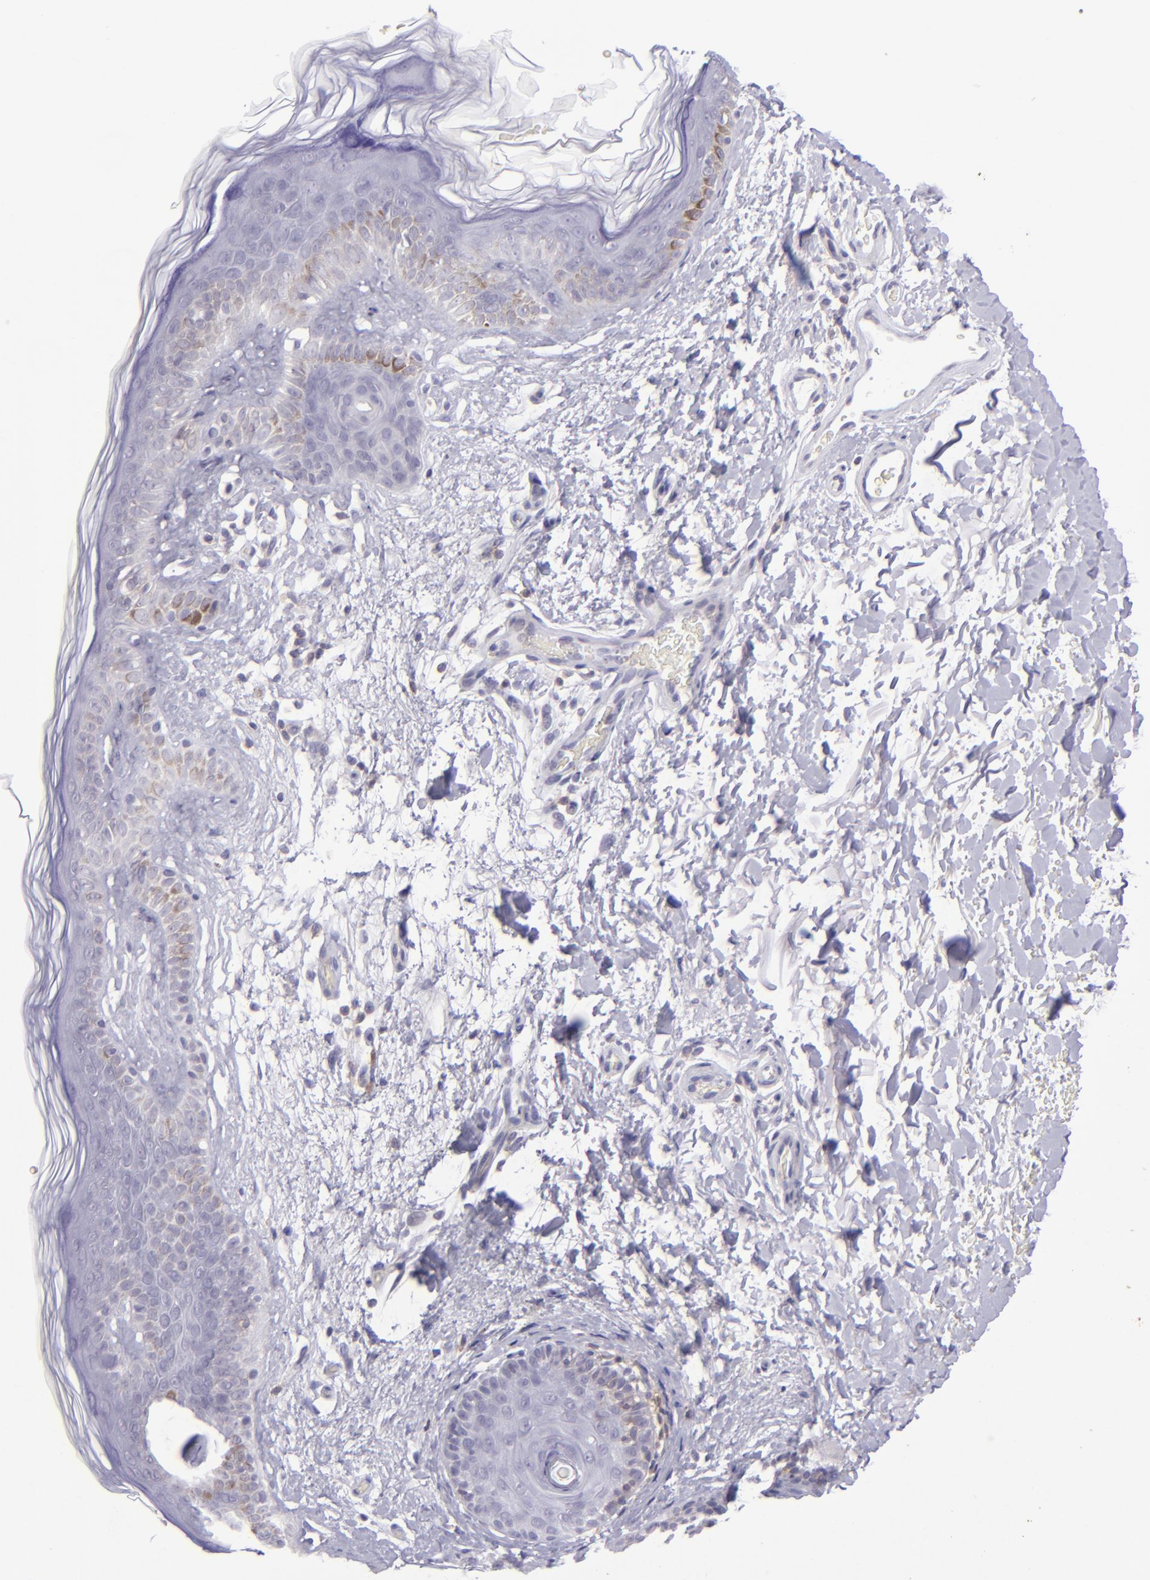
{"staining": {"intensity": "negative", "quantity": "none", "location": "none"}, "tissue": "skin", "cell_type": "Fibroblasts", "image_type": "normal", "snomed": [{"axis": "morphology", "description": "Normal tissue, NOS"}, {"axis": "topography", "description": "Skin"}], "caption": "Protein analysis of unremarkable skin reveals no significant positivity in fibroblasts.", "gene": "CD48", "patient": {"sex": "male", "age": 63}}